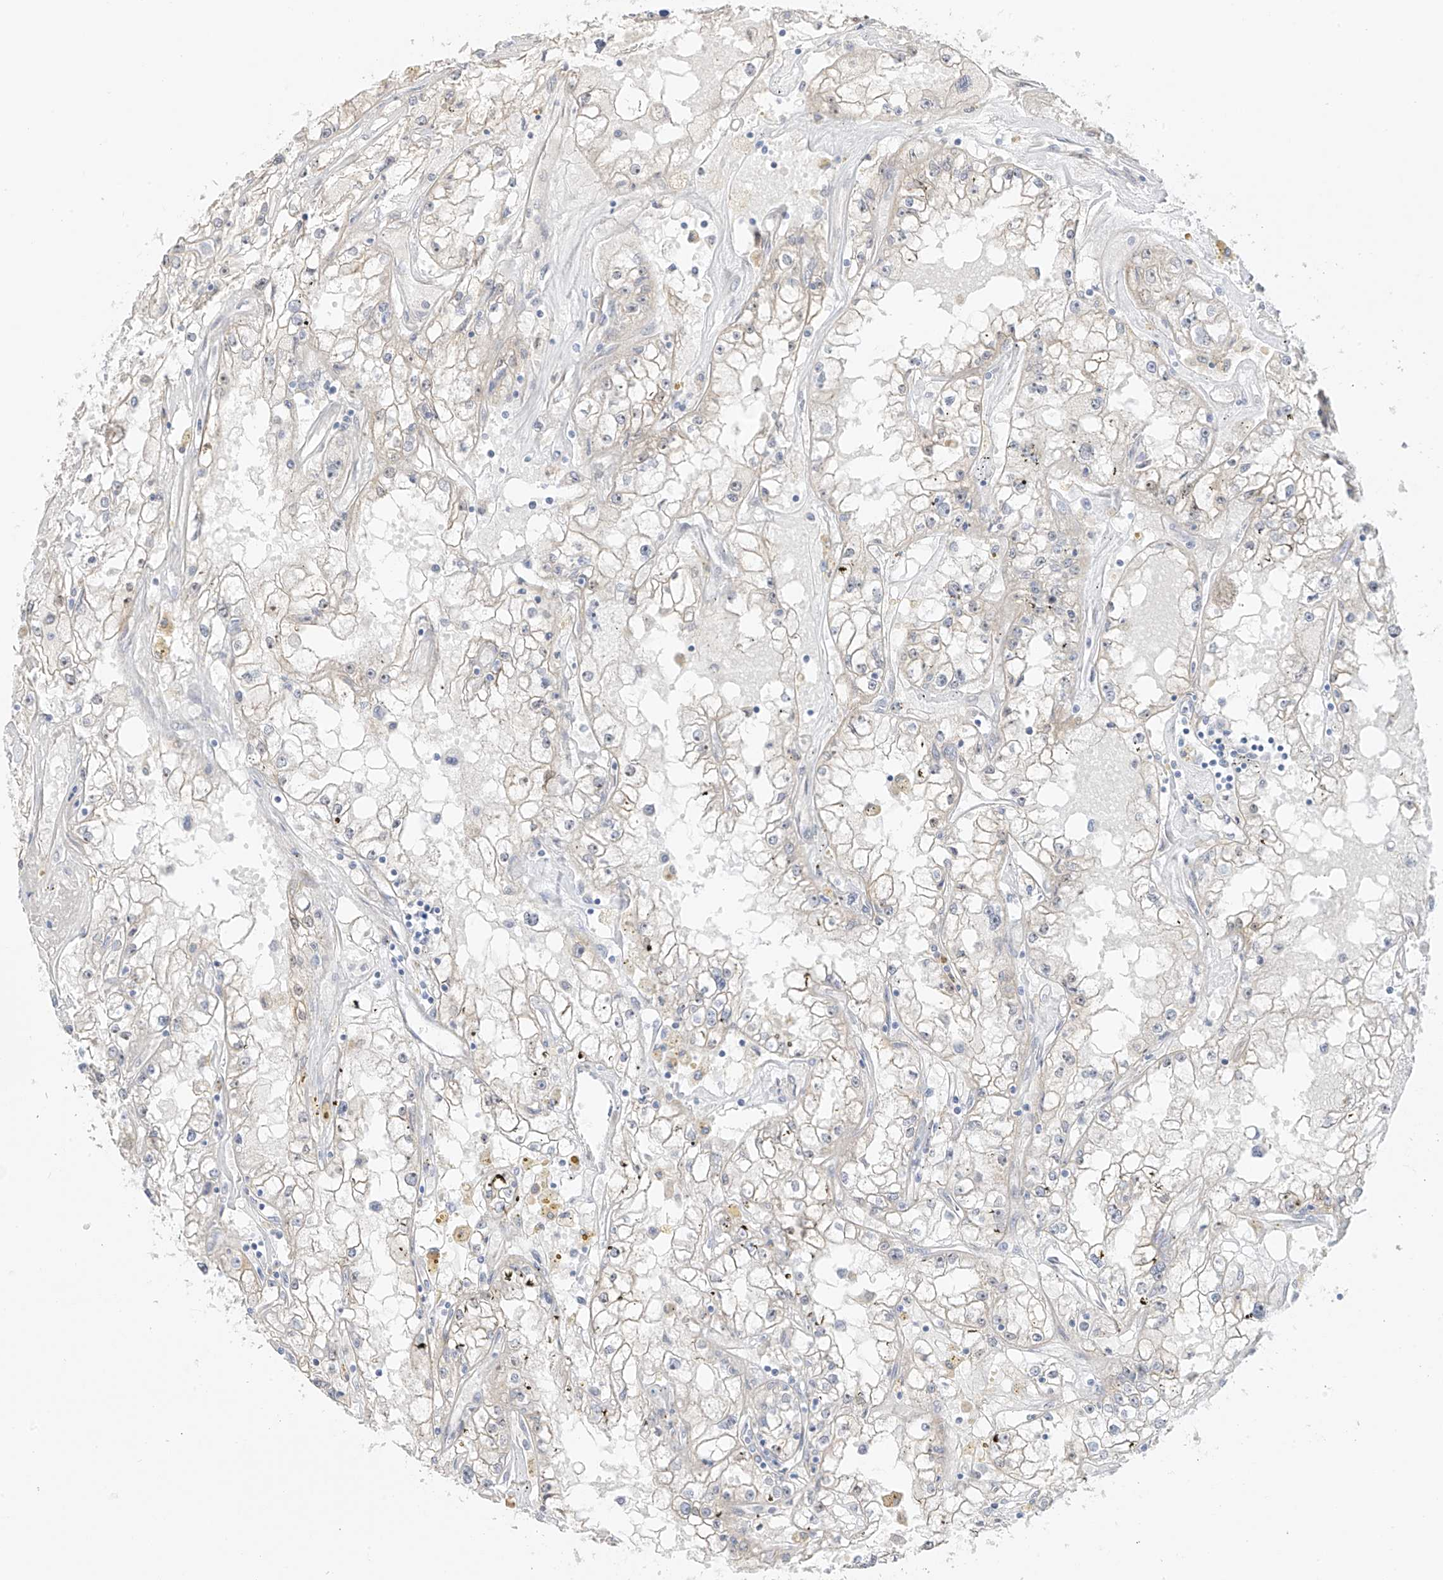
{"staining": {"intensity": "moderate", "quantity": "<25%", "location": "cytoplasmic/membranous"}, "tissue": "renal cancer", "cell_type": "Tumor cells", "image_type": "cancer", "snomed": [{"axis": "morphology", "description": "Adenocarcinoma, NOS"}, {"axis": "topography", "description": "Kidney"}], "caption": "The histopathology image reveals staining of renal cancer (adenocarcinoma), revealing moderate cytoplasmic/membranous protein expression (brown color) within tumor cells. Nuclei are stained in blue.", "gene": "DCDC2", "patient": {"sex": "male", "age": 56}}